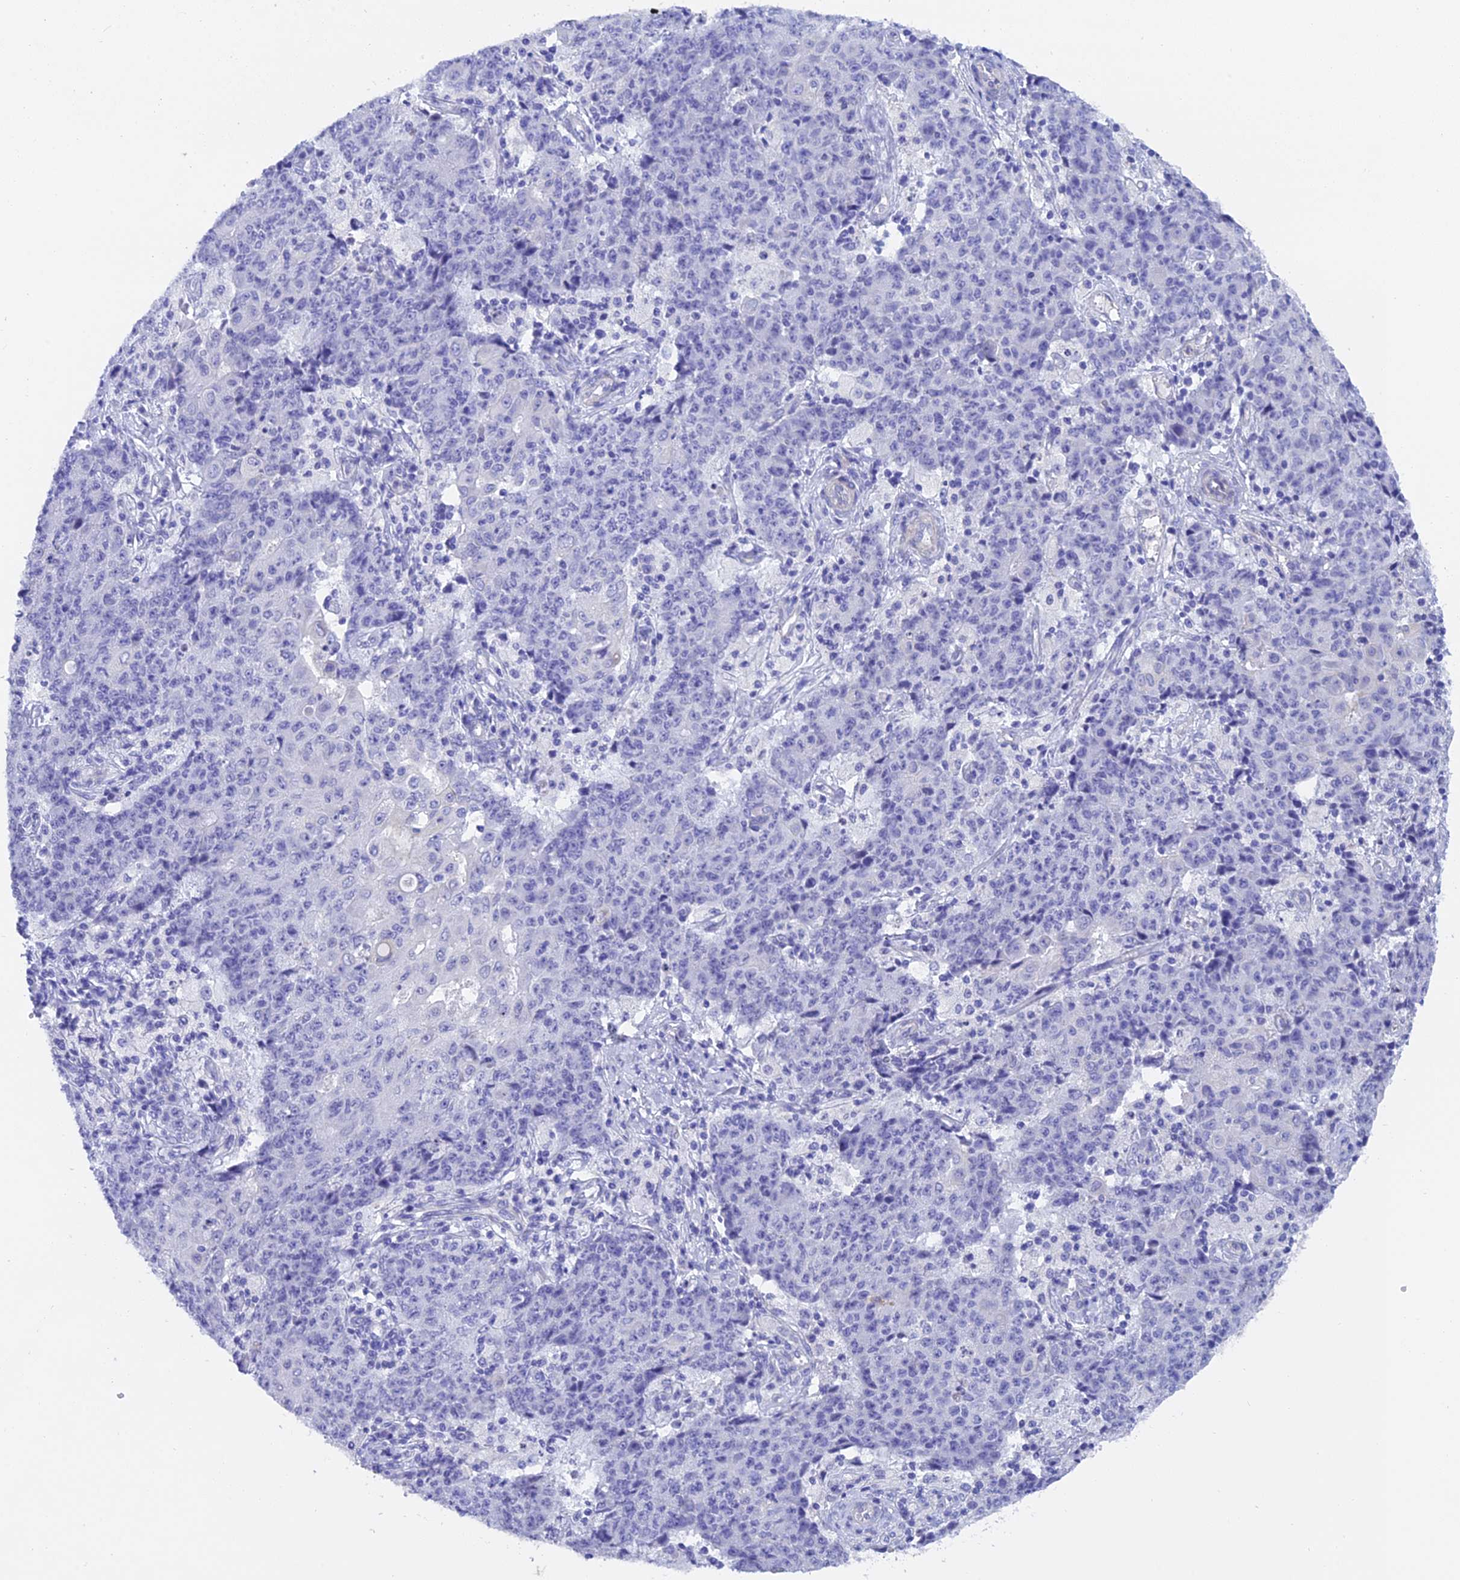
{"staining": {"intensity": "negative", "quantity": "none", "location": "none"}, "tissue": "ovarian cancer", "cell_type": "Tumor cells", "image_type": "cancer", "snomed": [{"axis": "morphology", "description": "Carcinoma, endometroid"}, {"axis": "topography", "description": "Ovary"}], "caption": "There is no significant positivity in tumor cells of ovarian cancer (endometroid carcinoma). (Immunohistochemistry, brightfield microscopy, high magnification).", "gene": "C17orf67", "patient": {"sex": "female", "age": 42}}